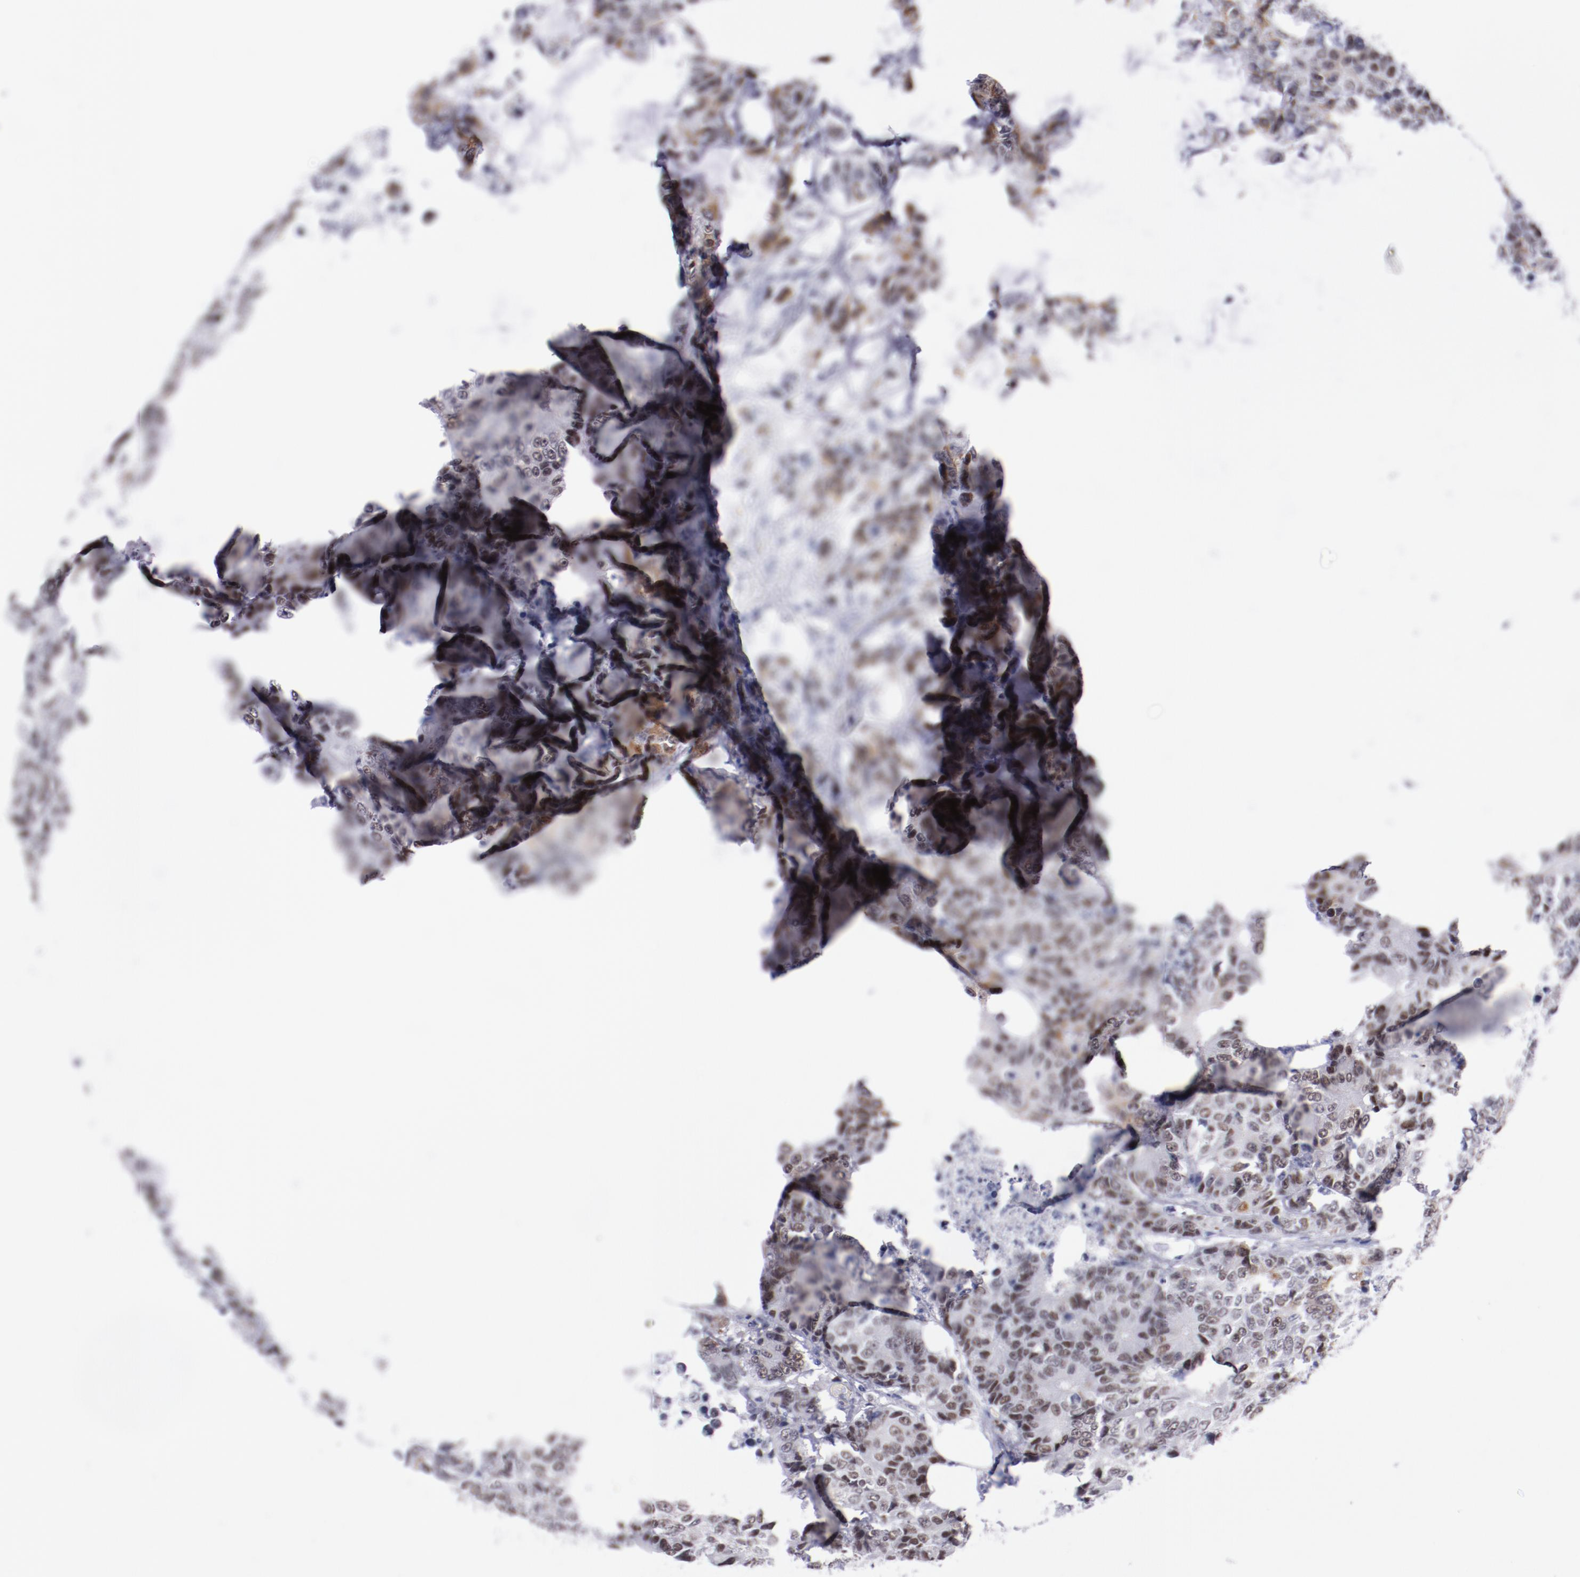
{"staining": {"intensity": "moderate", "quantity": "25%-75%", "location": "cytoplasmic/membranous,nuclear"}, "tissue": "colorectal cancer", "cell_type": "Tumor cells", "image_type": "cancer", "snomed": [{"axis": "morphology", "description": "Adenocarcinoma, NOS"}, {"axis": "topography", "description": "Colon"}], "caption": "About 25%-75% of tumor cells in human colorectal cancer (adenocarcinoma) show moderate cytoplasmic/membranous and nuclear protein expression as visualized by brown immunohistochemical staining.", "gene": "HNF1B", "patient": {"sex": "female", "age": 86}}